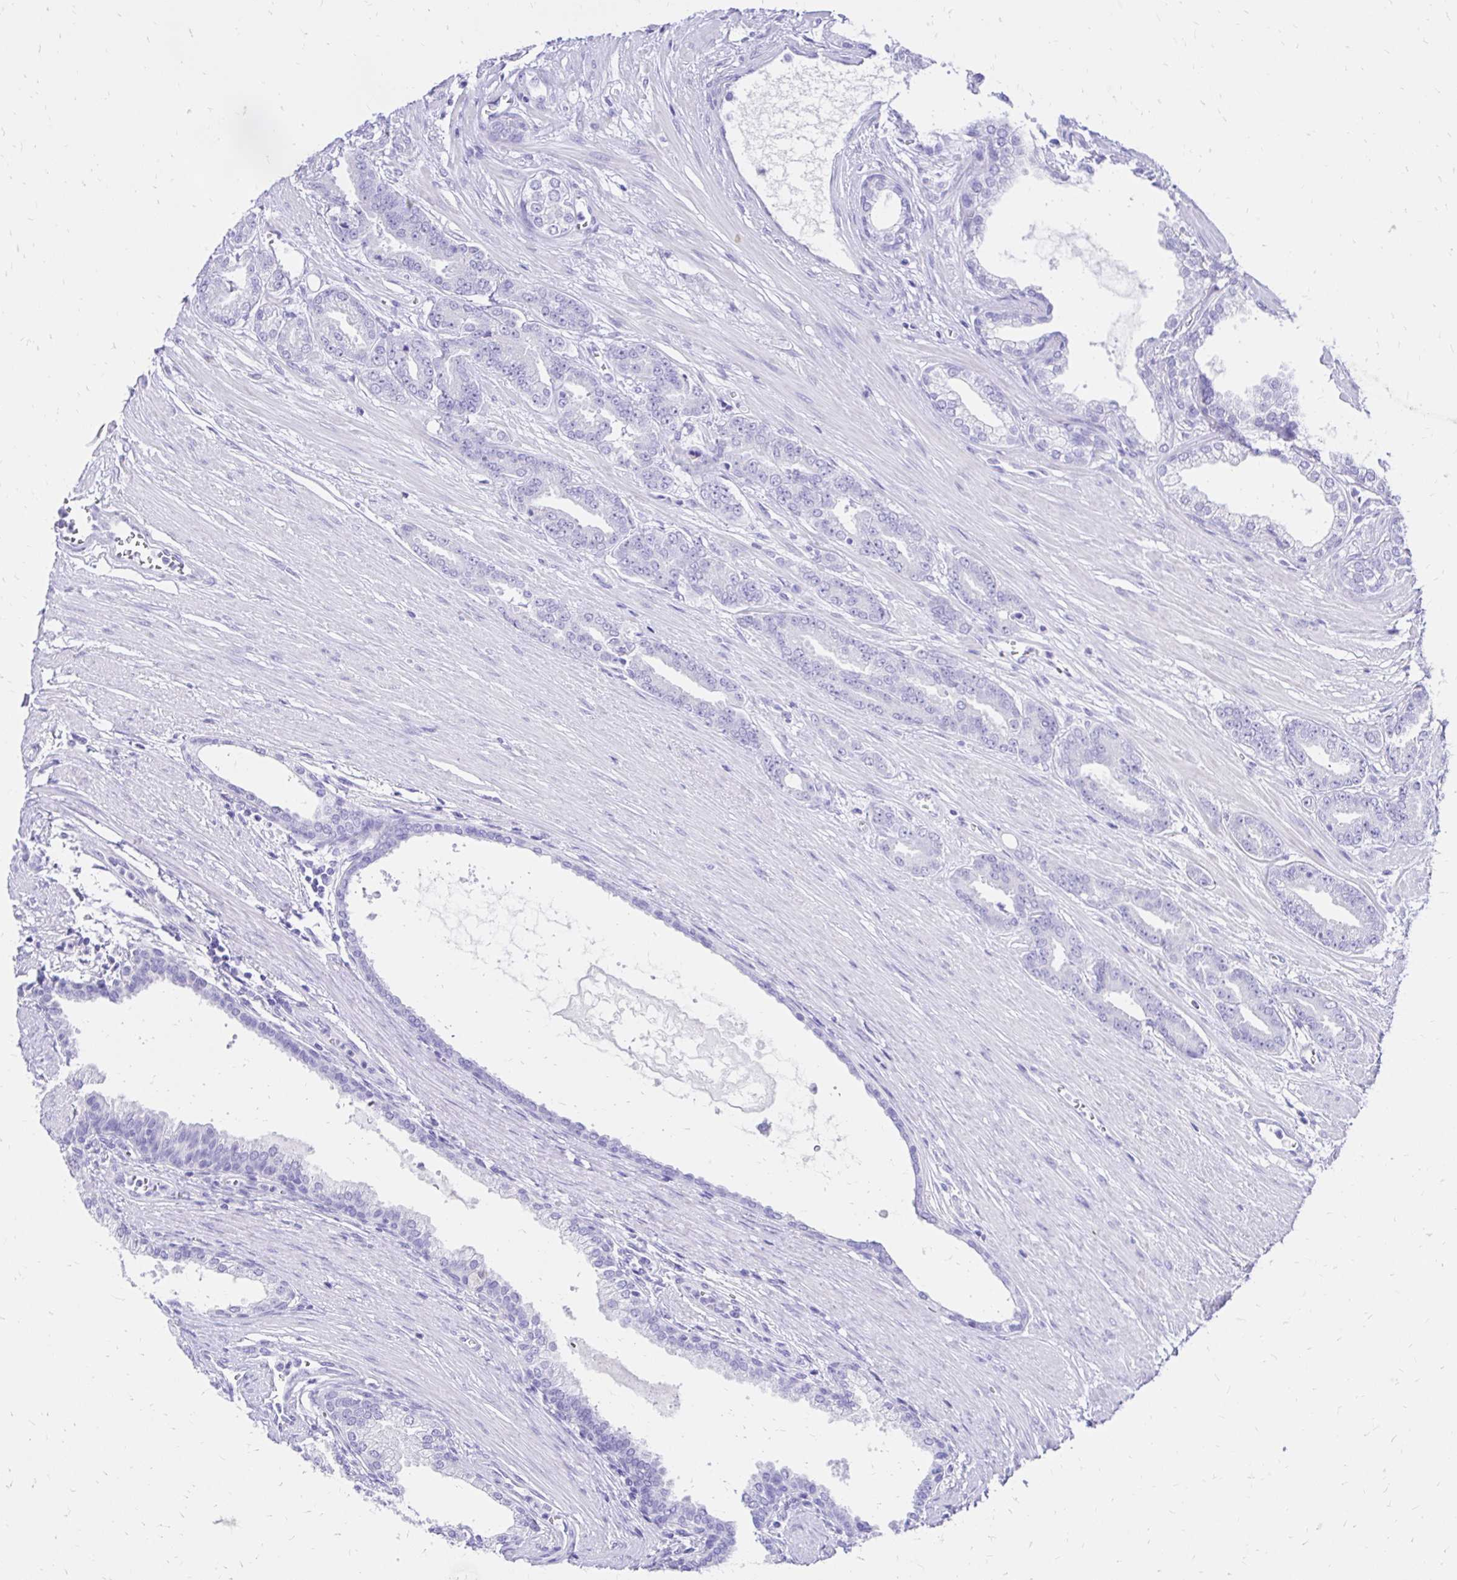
{"staining": {"intensity": "negative", "quantity": "none", "location": "none"}, "tissue": "prostate cancer", "cell_type": "Tumor cells", "image_type": "cancer", "snomed": [{"axis": "morphology", "description": "Adenocarcinoma, High grade"}, {"axis": "topography", "description": "Prostate"}], "caption": "Histopathology image shows no significant protein positivity in tumor cells of prostate cancer.", "gene": "S100G", "patient": {"sex": "male", "age": 60}}